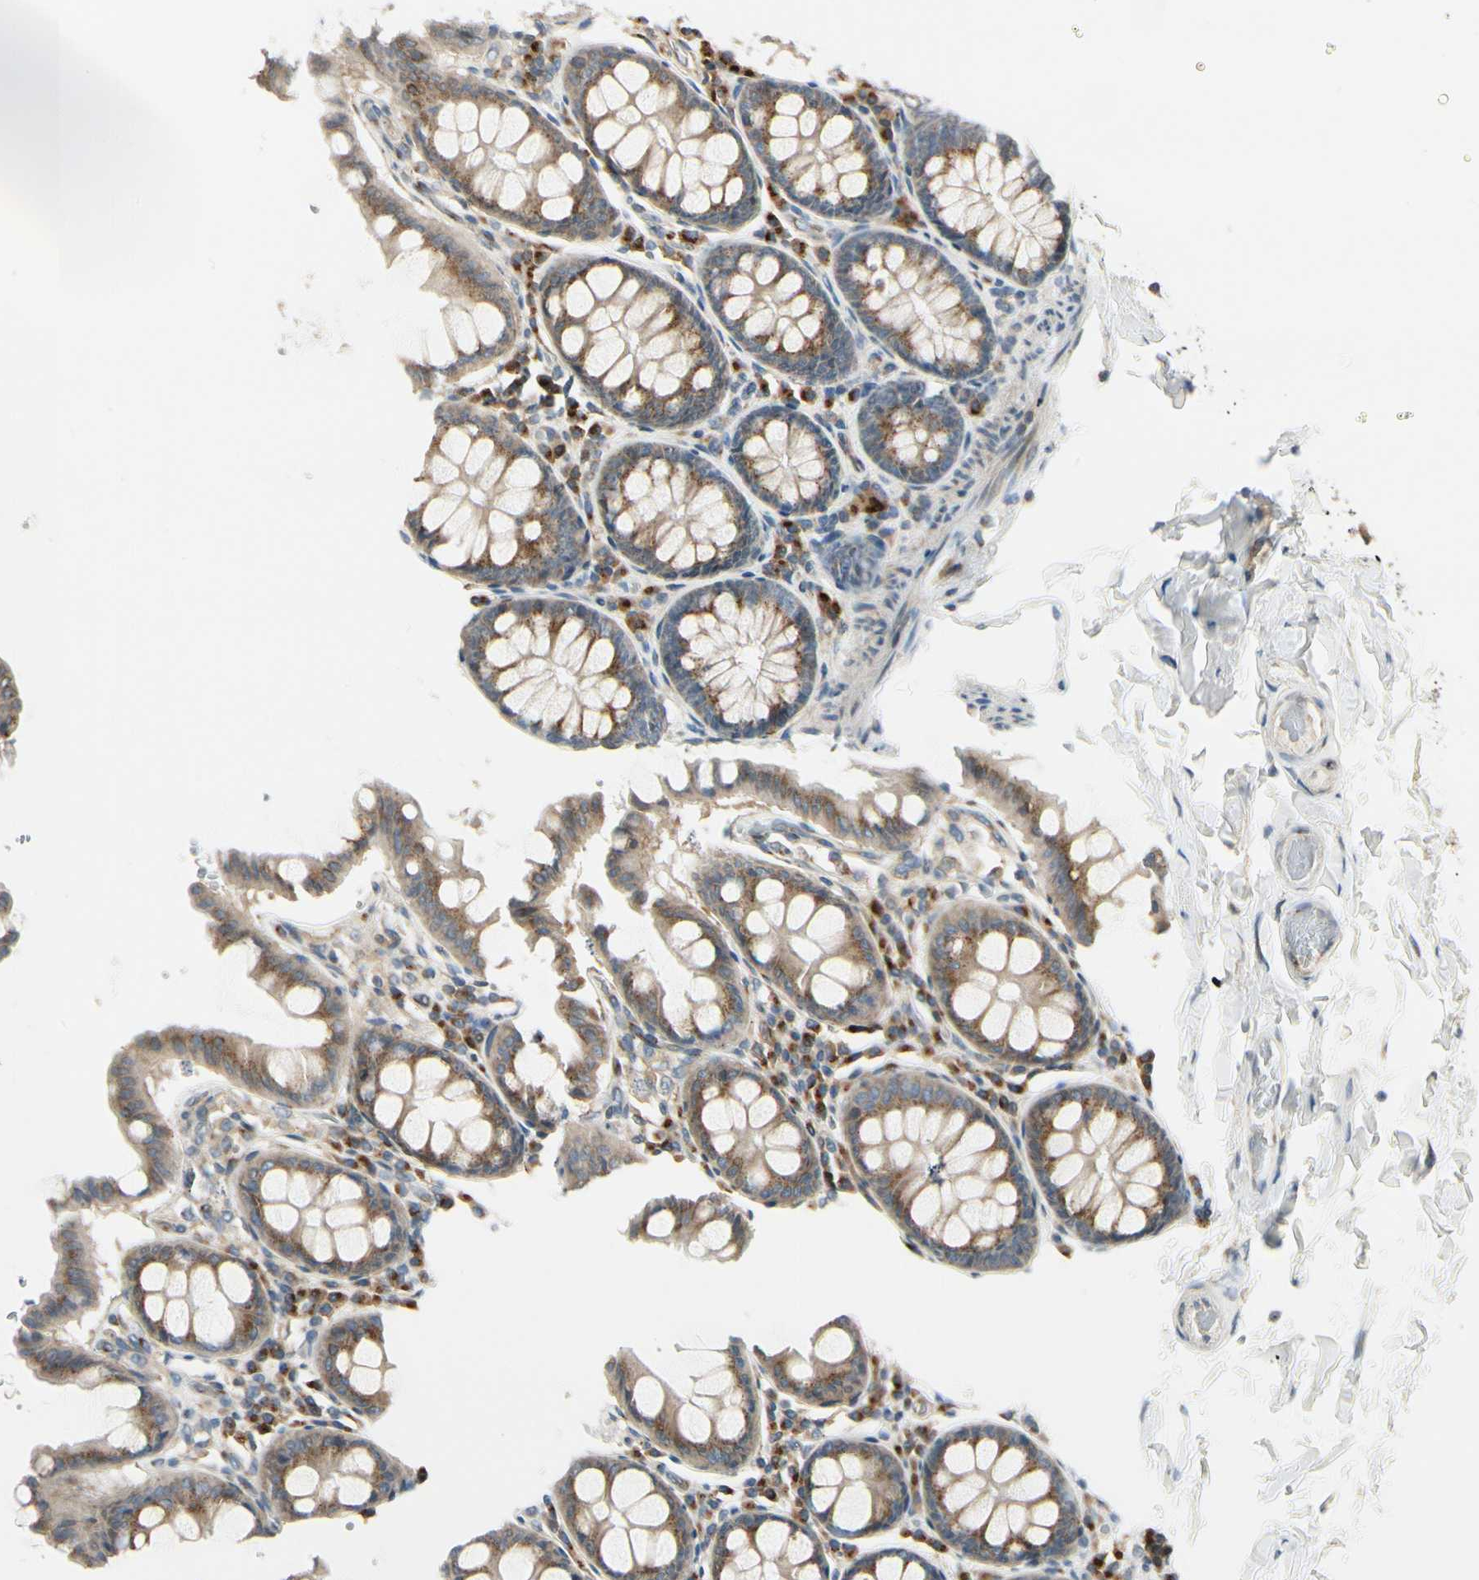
{"staining": {"intensity": "negative", "quantity": "none", "location": "none"}, "tissue": "colon", "cell_type": "Endothelial cells", "image_type": "normal", "snomed": [{"axis": "morphology", "description": "Normal tissue, NOS"}, {"axis": "topography", "description": "Colon"}], "caption": "High magnification brightfield microscopy of benign colon stained with DAB (brown) and counterstained with hematoxylin (blue): endothelial cells show no significant expression. (DAB immunohistochemistry, high magnification).", "gene": "MANSC1", "patient": {"sex": "female", "age": 61}}